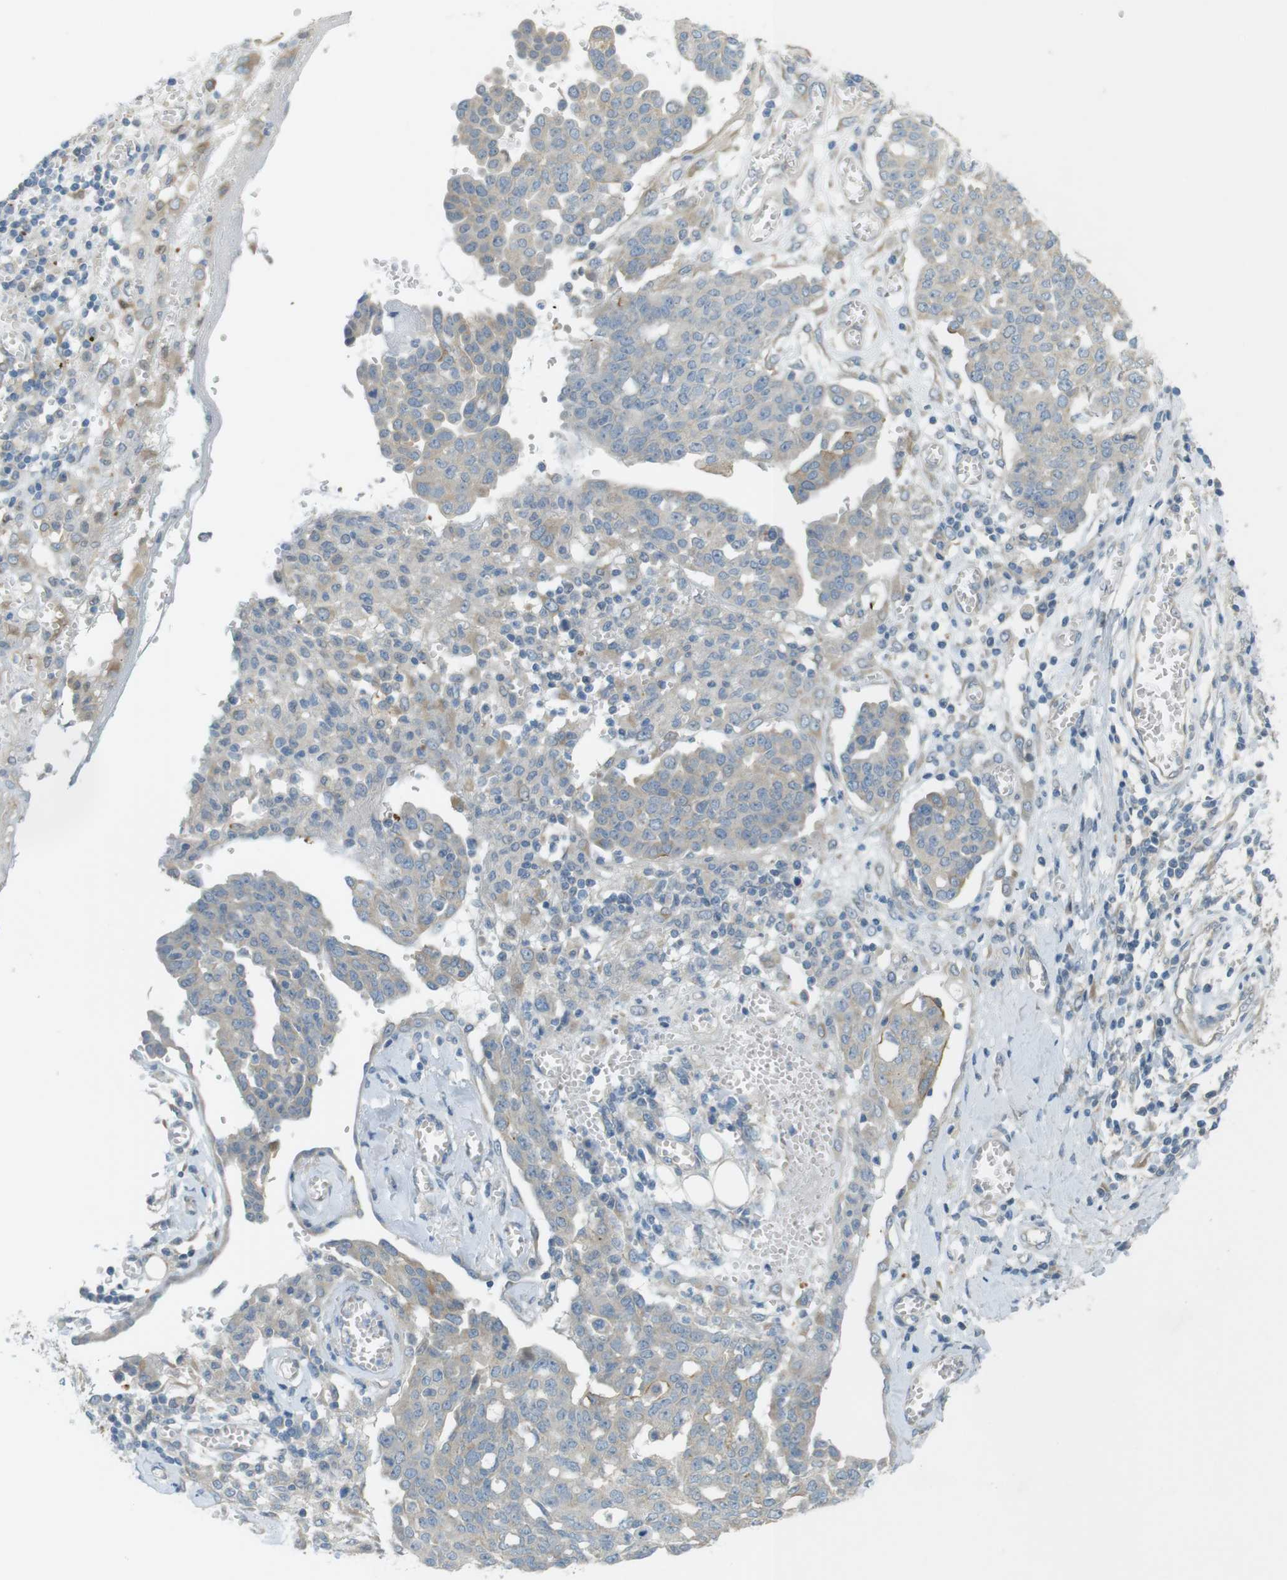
{"staining": {"intensity": "moderate", "quantity": "<25%", "location": "cytoplasmic/membranous"}, "tissue": "ovarian cancer", "cell_type": "Tumor cells", "image_type": "cancer", "snomed": [{"axis": "morphology", "description": "Cystadenocarcinoma, serous, NOS"}, {"axis": "topography", "description": "Soft tissue"}, {"axis": "topography", "description": "Ovary"}], "caption": "Immunohistochemical staining of ovarian cancer reveals low levels of moderate cytoplasmic/membranous protein expression in approximately <25% of tumor cells.", "gene": "TMEM41B", "patient": {"sex": "female", "age": 57}}